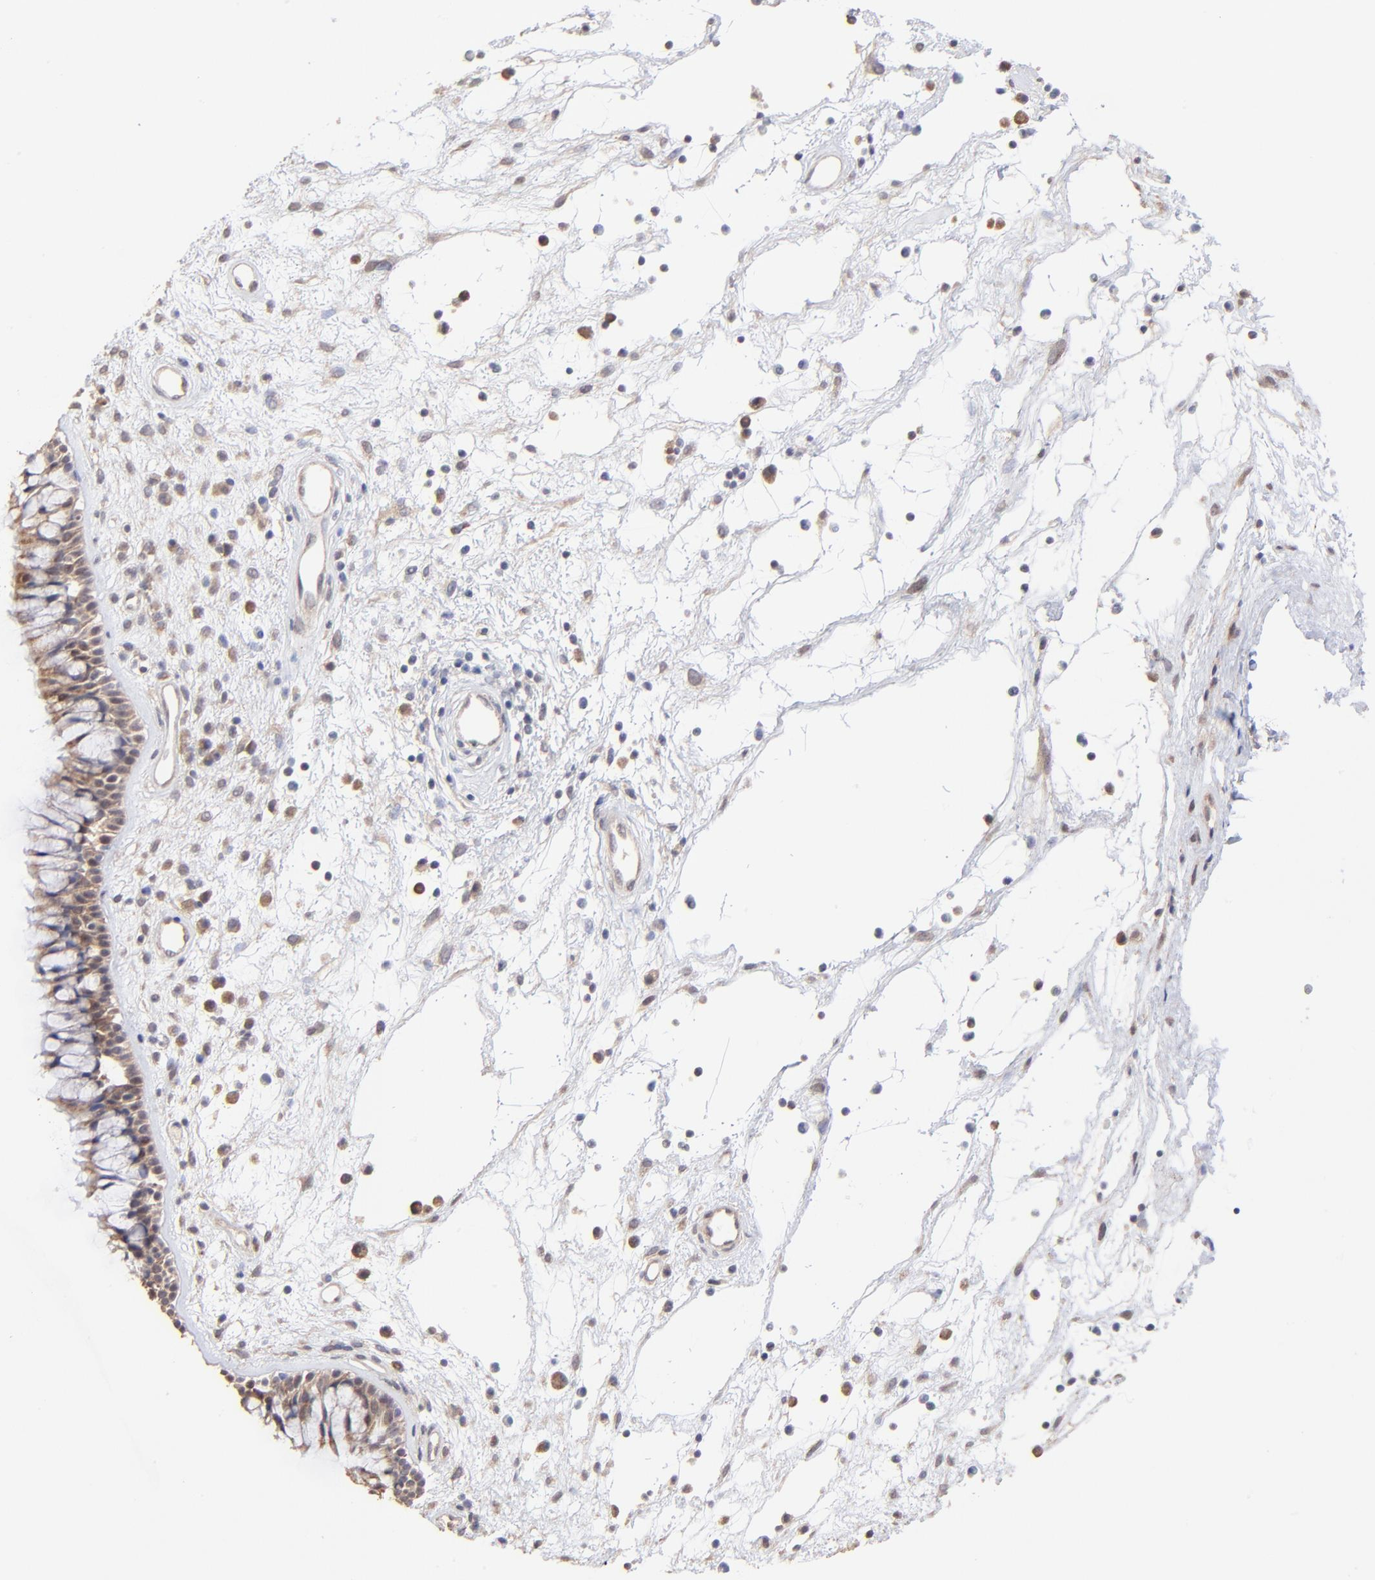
{"staining": {"intensity": "weak", "quantity": ">75%", "location": "cytoplasmic/membranous"}, "tissue": "nasopharynx", "cell_type": "Respiratory epithelial cells", "image_type": "normal", "snomed": [{"axis": "morphology", "description": "Normal tissue, NOS"}, {"axis": "morphology", "description": "Inflammation, NOS"}, {"axis": "topography", "description": "Nasopharynx"}], "caption": "IHC of normal human nasopharynx displays low levels of weak cytoplasmic/membranous staining in about >75% of respiratory epithelial cells.", "gene": "BAIAP2L2", "patient": {"sex": "male", "age": 48}}